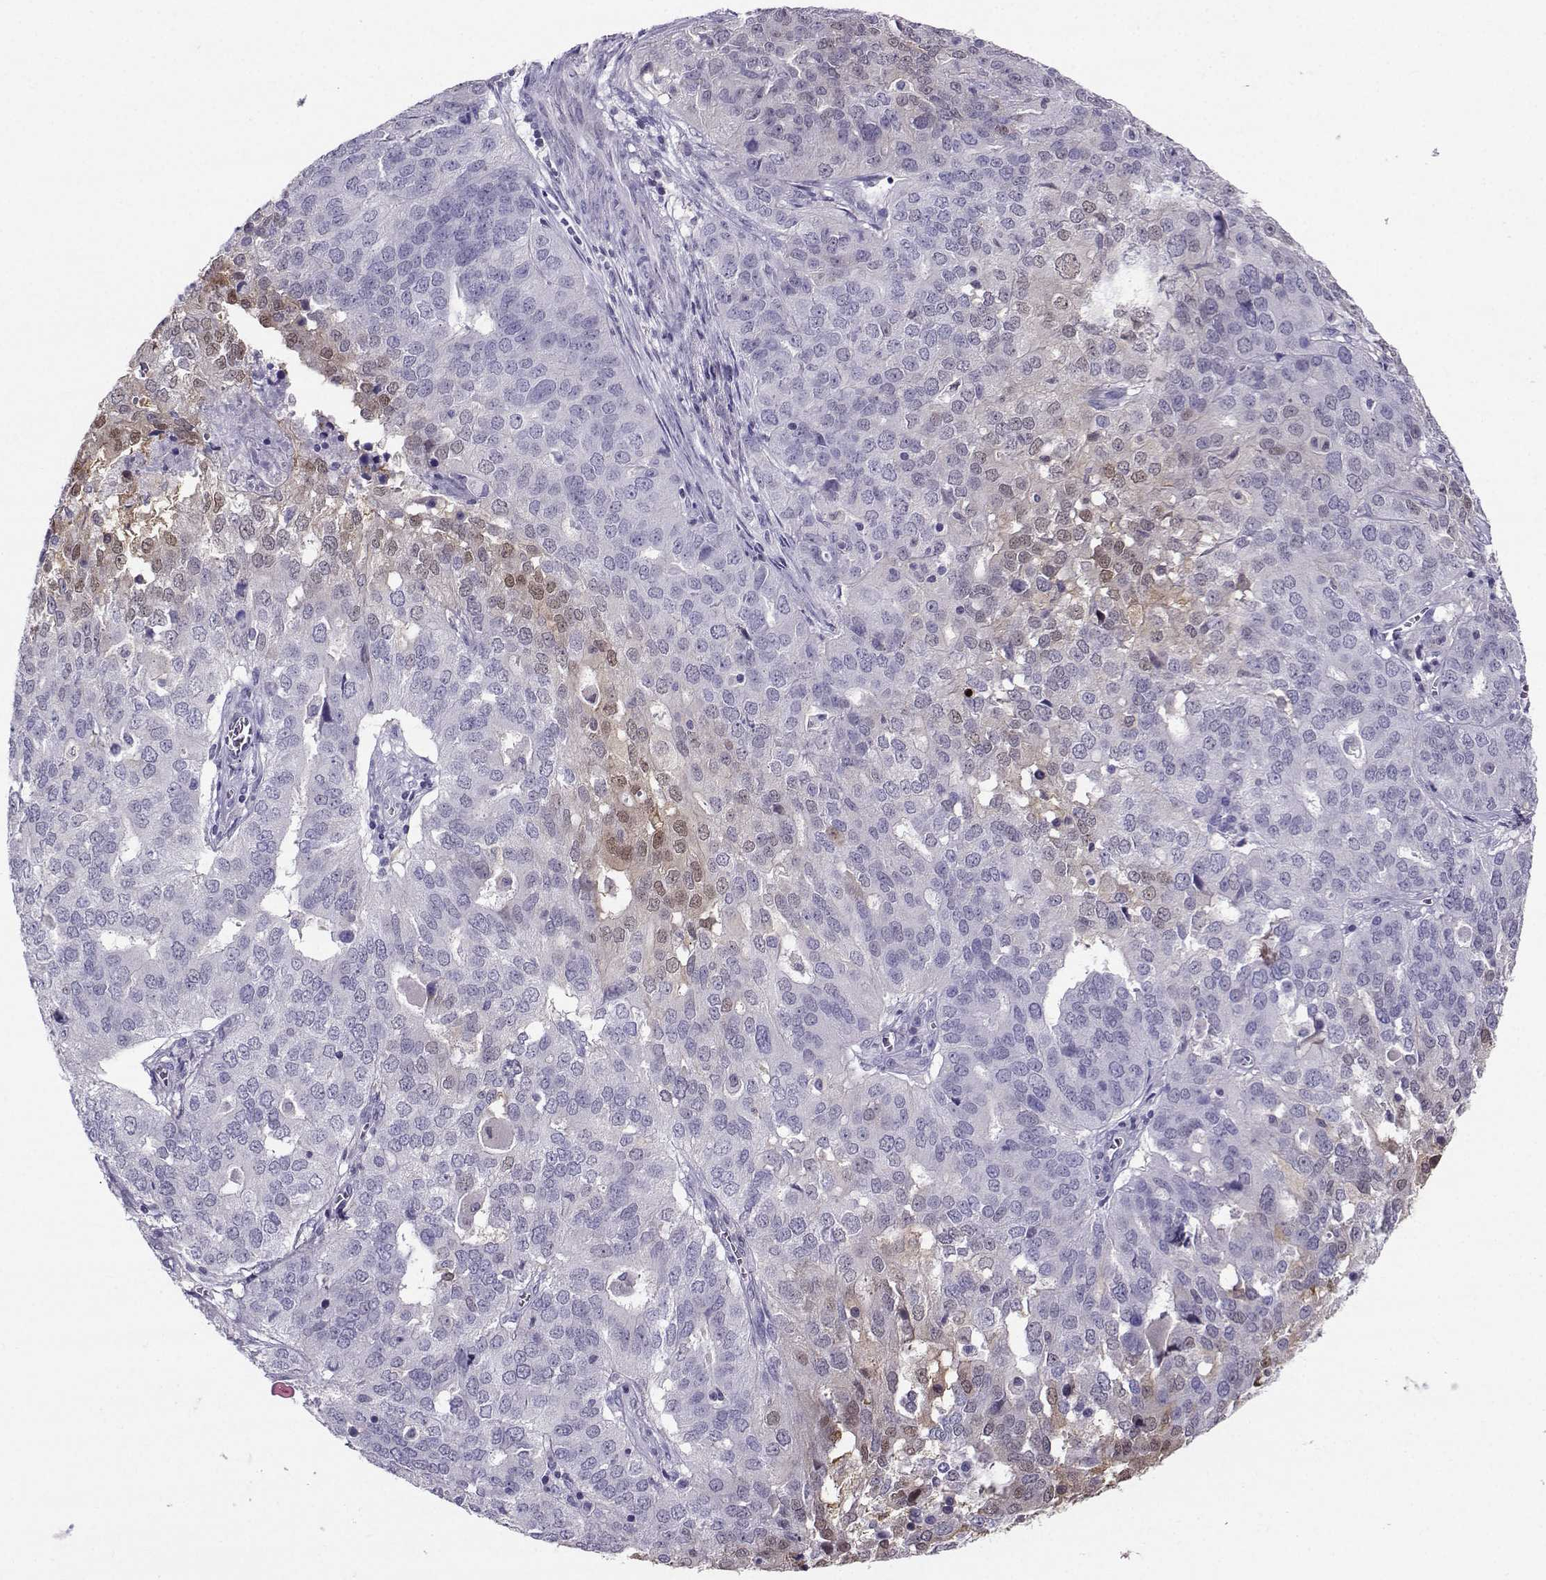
{"staining": {"intensity": "strong", "quantity": "<25%", "location": "nuclear"}, "tissue": "ovarian cancer", "cell_type": "Tumor cells", "image_type": "cancer", "snomed": [{"axis": "morphology", "description": "Carcinoma, endometroid"}, {"axis": "topography", "description": "Soft tissue"}, {"axis": "topography", "description": "Ovary"}], "caption": "Ovarian endometroid carcinoma stained for a protein shows strong nuclear positivity in tumor cells.", "gene": "PGK1", "patient": {"sex": "female", "age": 52}}